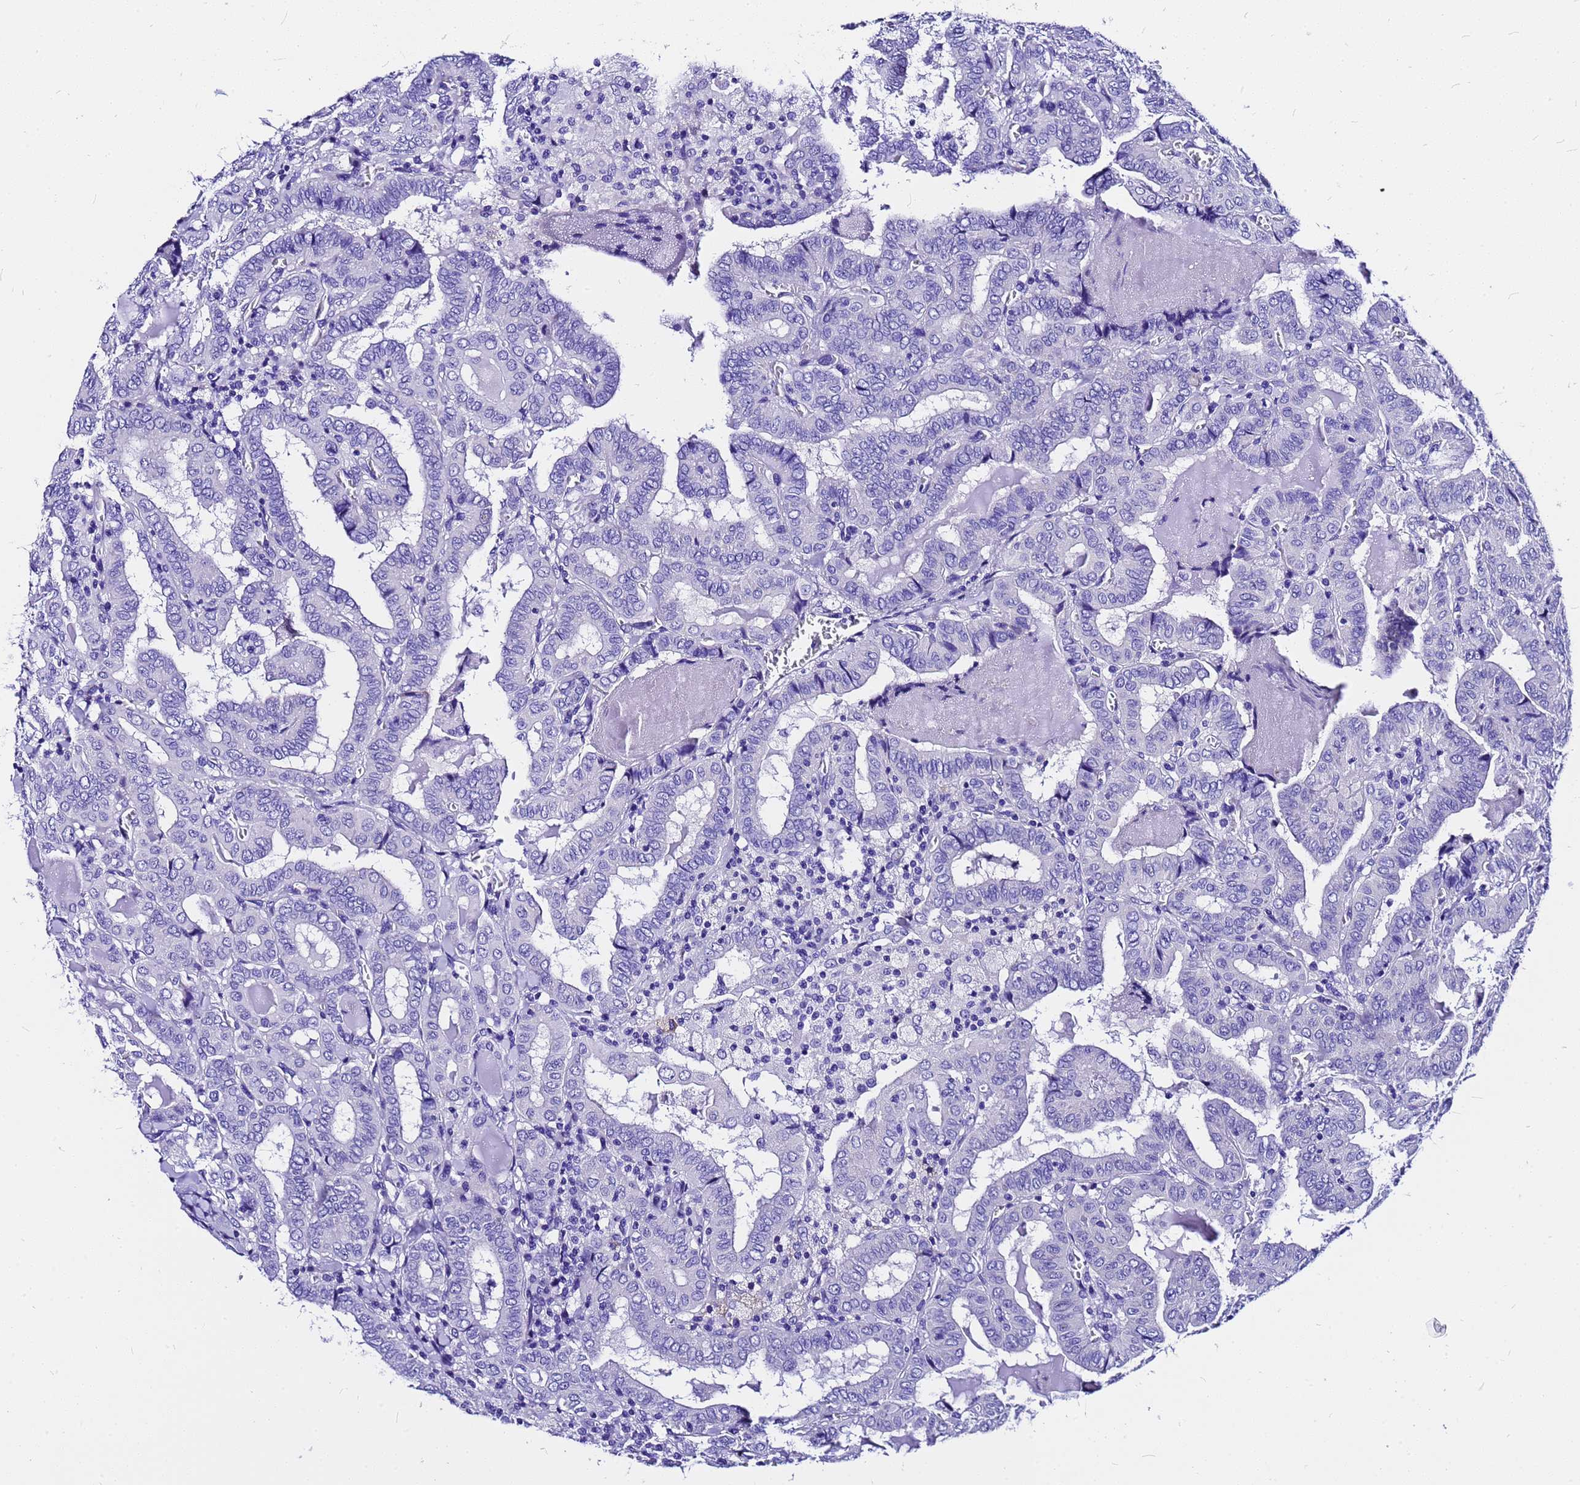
{"staining": {"intensity": "negative", "quantity": "none", "location": "none"}, "tissue": "thyroid cancer", "cell_type": "Tumor cells", "image_type": "cancer", "snomed": [{"axis": "morphology", "description": "Papillary adenocarcinoma, NOS"}, {"axis": "topography", "description": "Thyroid gland"}], "caption": "This is an immunohistochemistry (IHC) image of human papillary adenocarcinoma (thyroid). There is no expression in tumor cells.", "gene": "HERC4", "patient": {"sex": "female", "age": 72}}